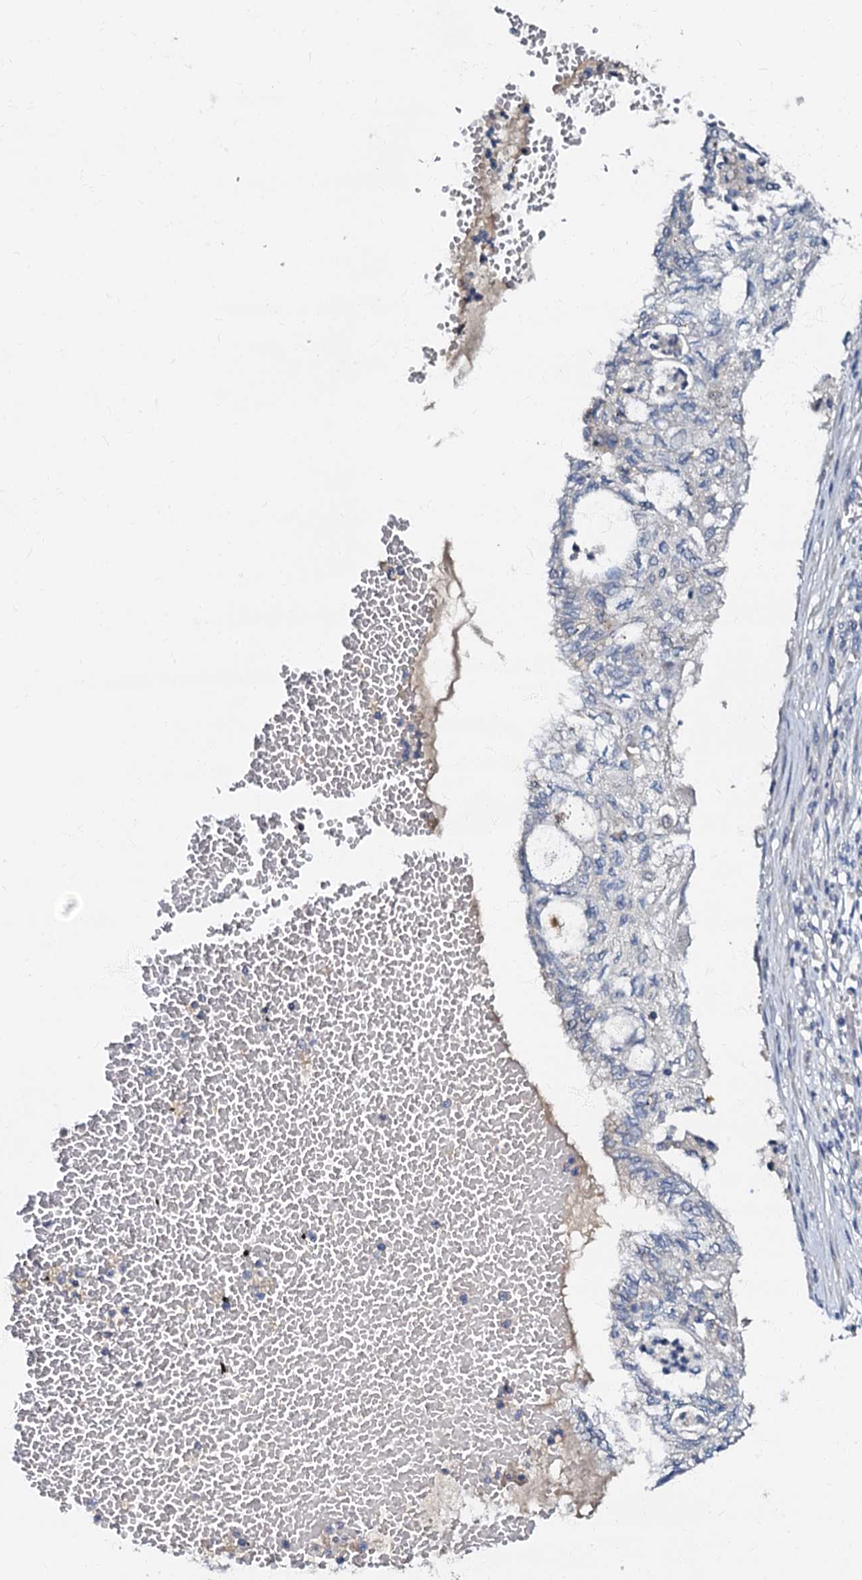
{"staining": {"intensity": "negative", "quantity": "none", "location": "none"}, "tissue": "lung cancer", "cell_type": "Tumor cells", "image_type": "cancer", "snomed": [{"axis": "morphology", "description": "Adenocarcinoma, NOS"}, {"axis": "topography", "description": "Lung"}], "caption": "Lung cancer (adenocarcinoma) was stained to show a protein in brown. There is no significant expression in tumor cells.", "gene": "OLAH", "patient": {"sex": "female", "age": 70}}